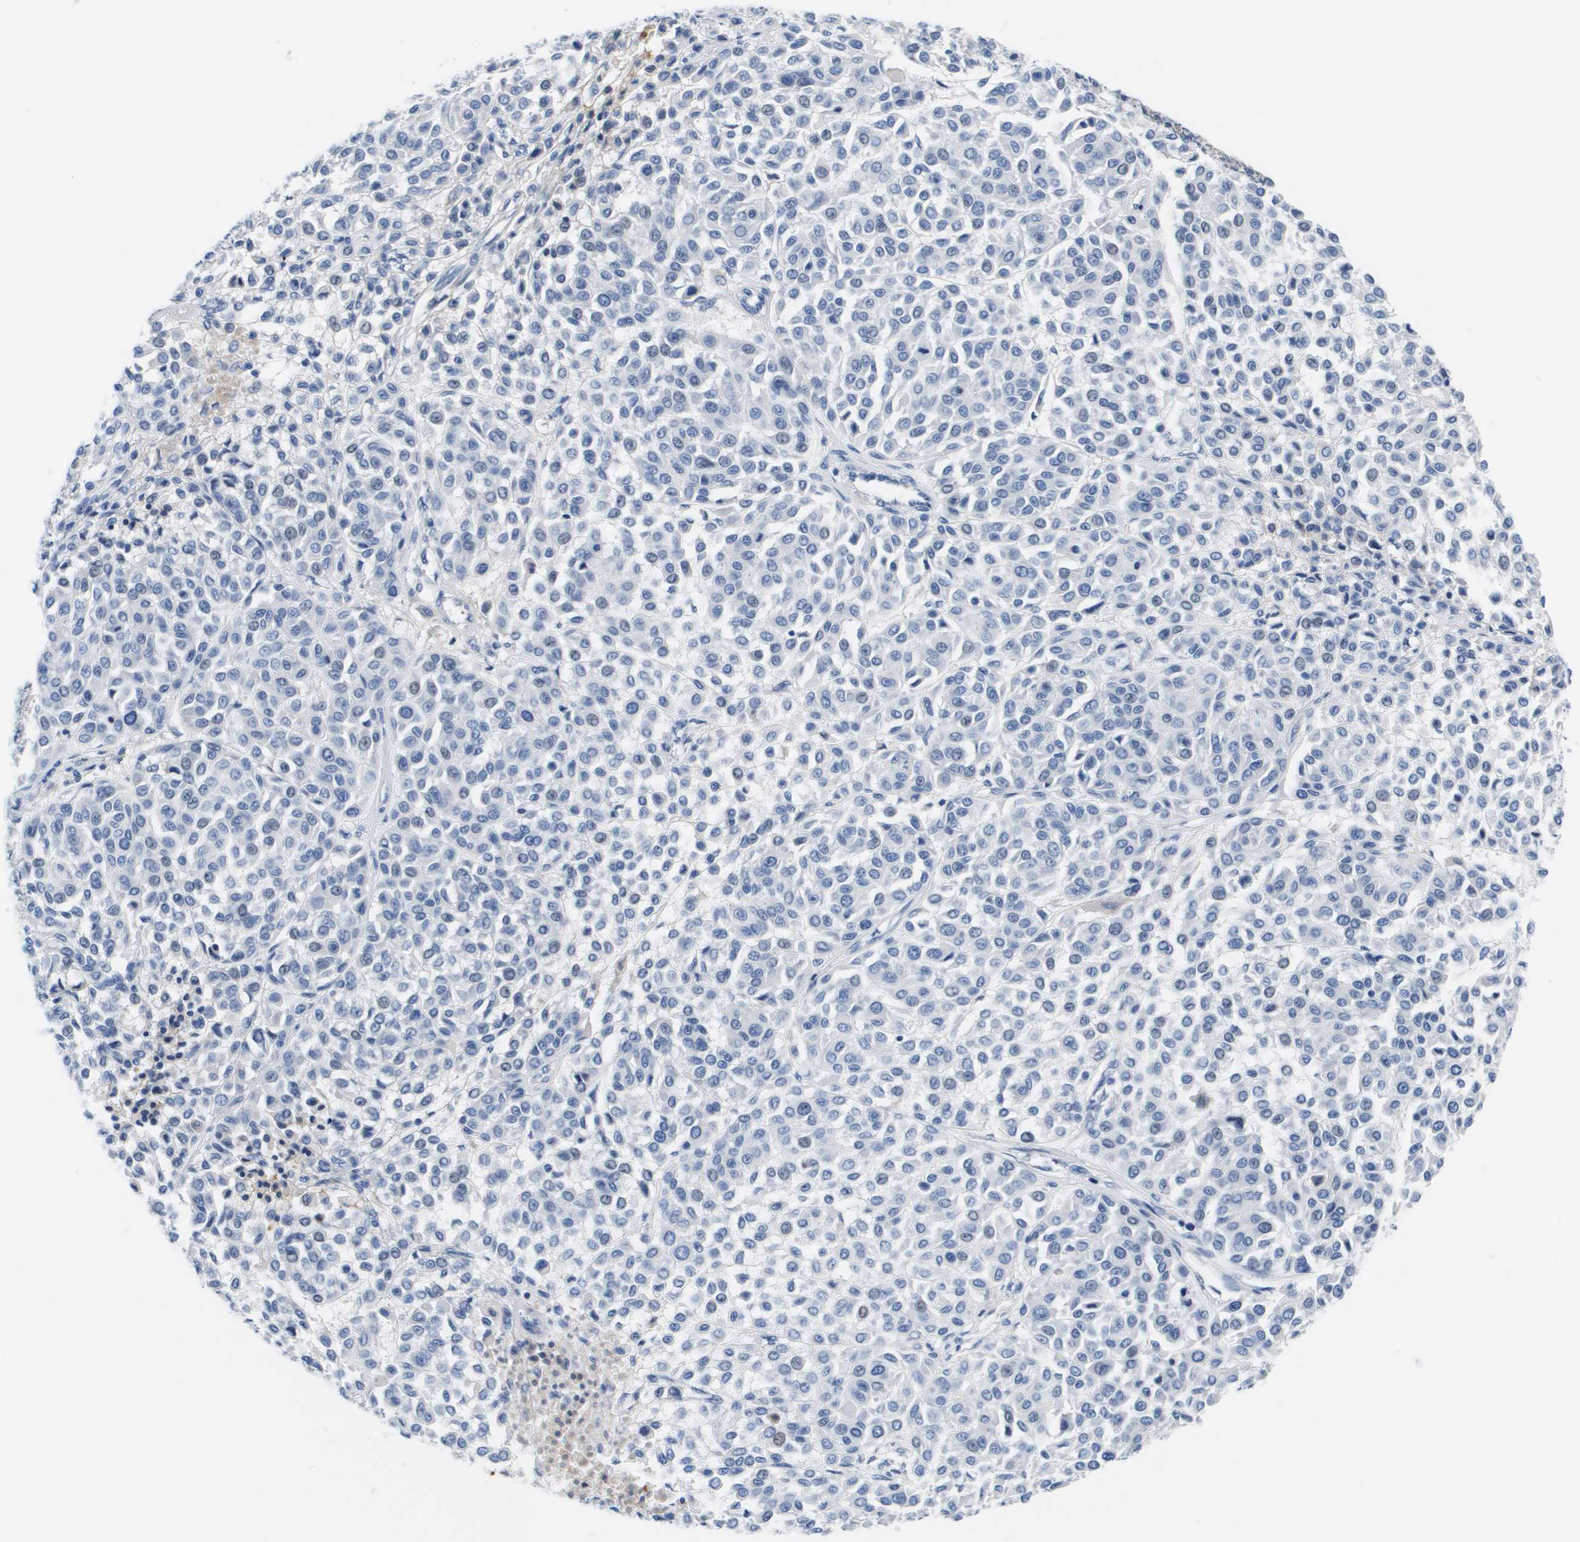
{"staining": {"intensity": "negative", "quantity": "none", "location": "none"}, "tissue": "melanoma", "cell_type": "Tumor cells", "image_type": "cancer", "snomed": [{"axis": "morphology", "description": "Malignant melanoma, Metastatic site"}, {"axis": "topography", "description": "Soft tissue"}], "caption": "A high-resolution micrograph shows immunohistochemistry staining of melanoma, which reveals no significant positivity in tumor cells.", "gene": "APOA1", "patient": {"sex": "male", "age": 41}}